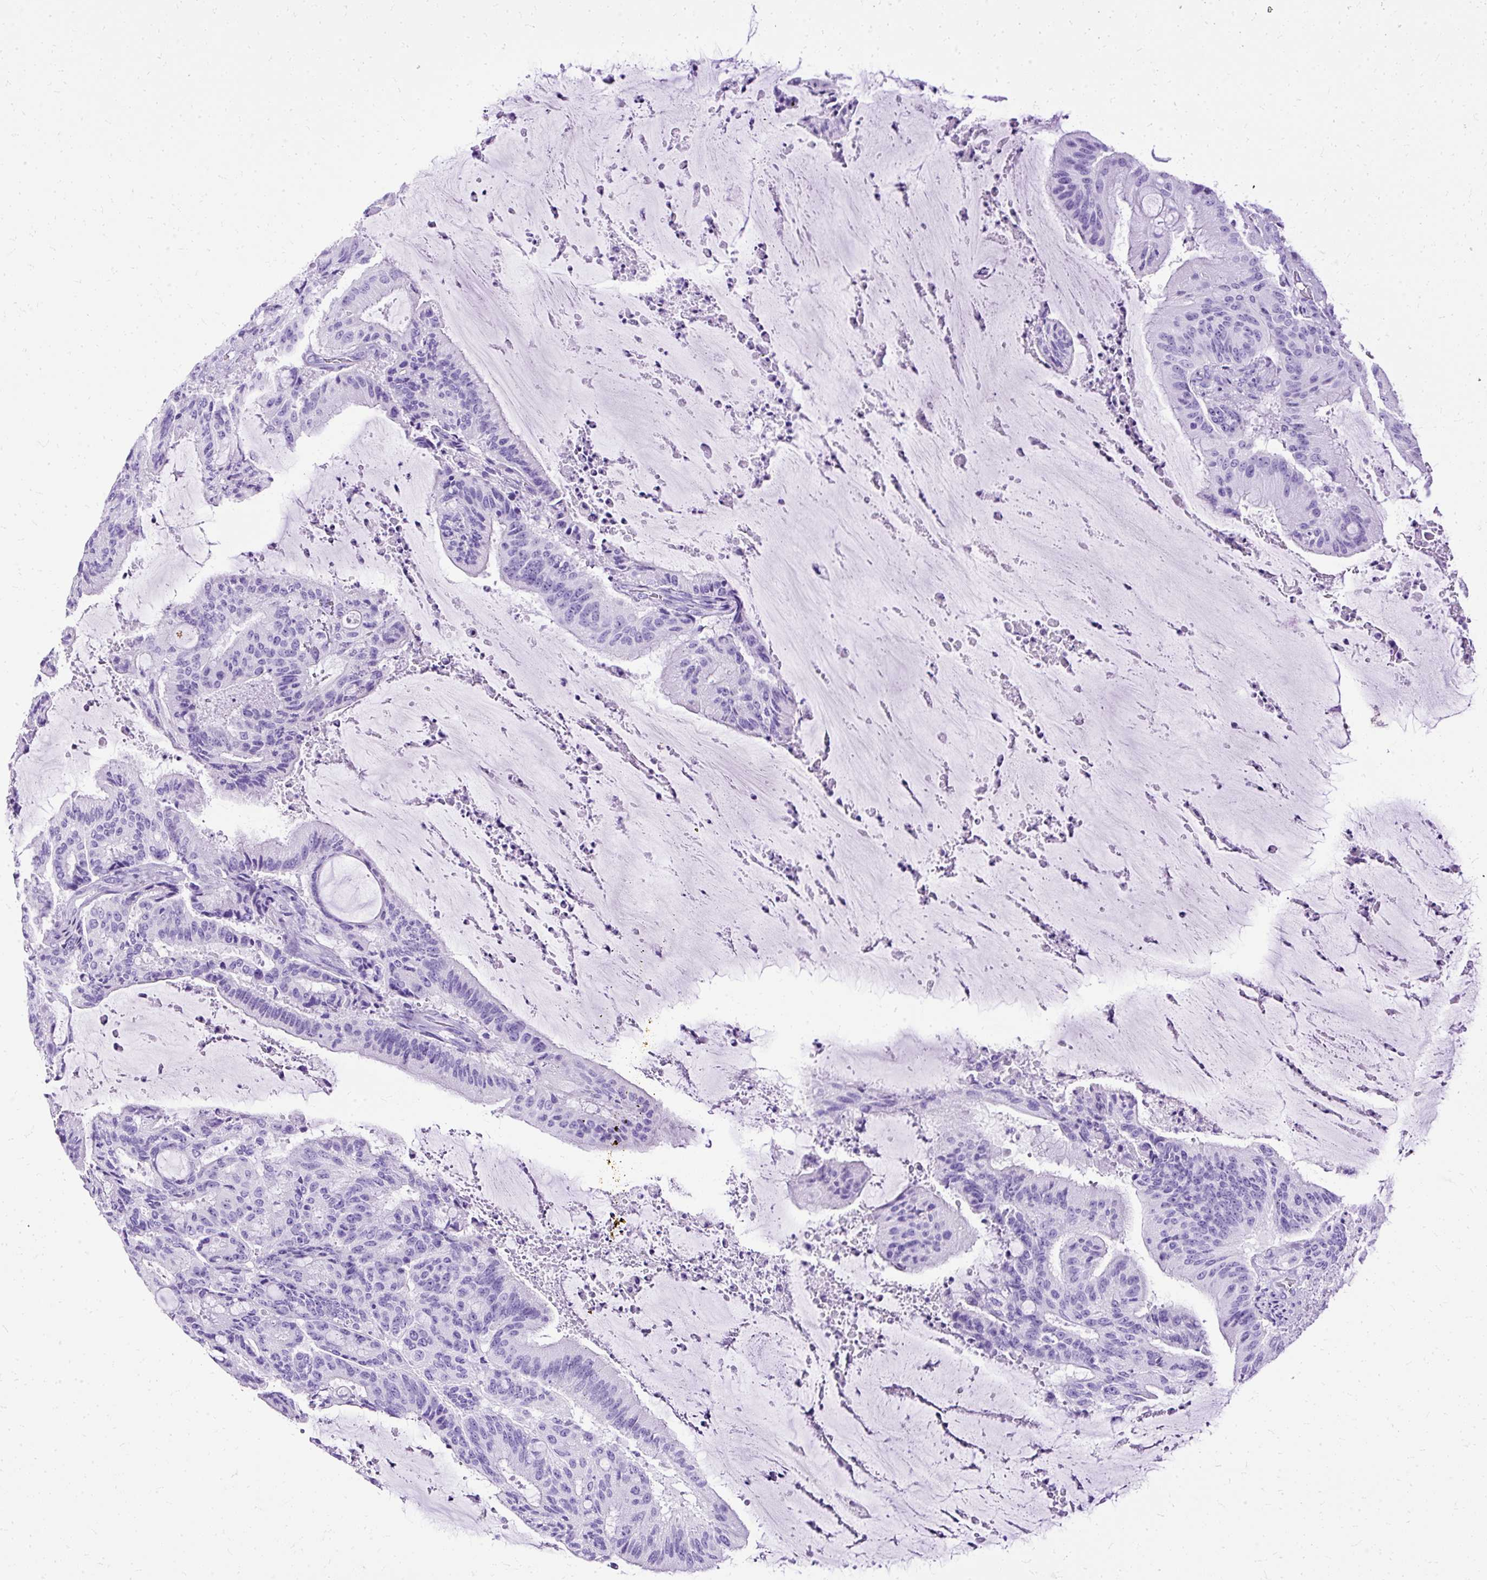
{"staining": {"intensity": "negative", "quantity": "none", "location": "none"}, "tissue": "liver cancer", "cell_type": "Tumor cells", "image_type": "cancer", "snomed": [{"axis": "morphology", "description": "Normal tissue, NOS"}, {"axis": "morphology", "description": "Cholangiocarcinoma"}, {"axis": "topography", "description": "Liver"}, {"axis": "topography", "description": "Peripheral nerve tissue"}], "caption": "Protein analysis of liver cancer exhibits no significant staining in tumor cells.", "gene": "SLC8A2", "patient": {"sex": "female", "age": 73}}